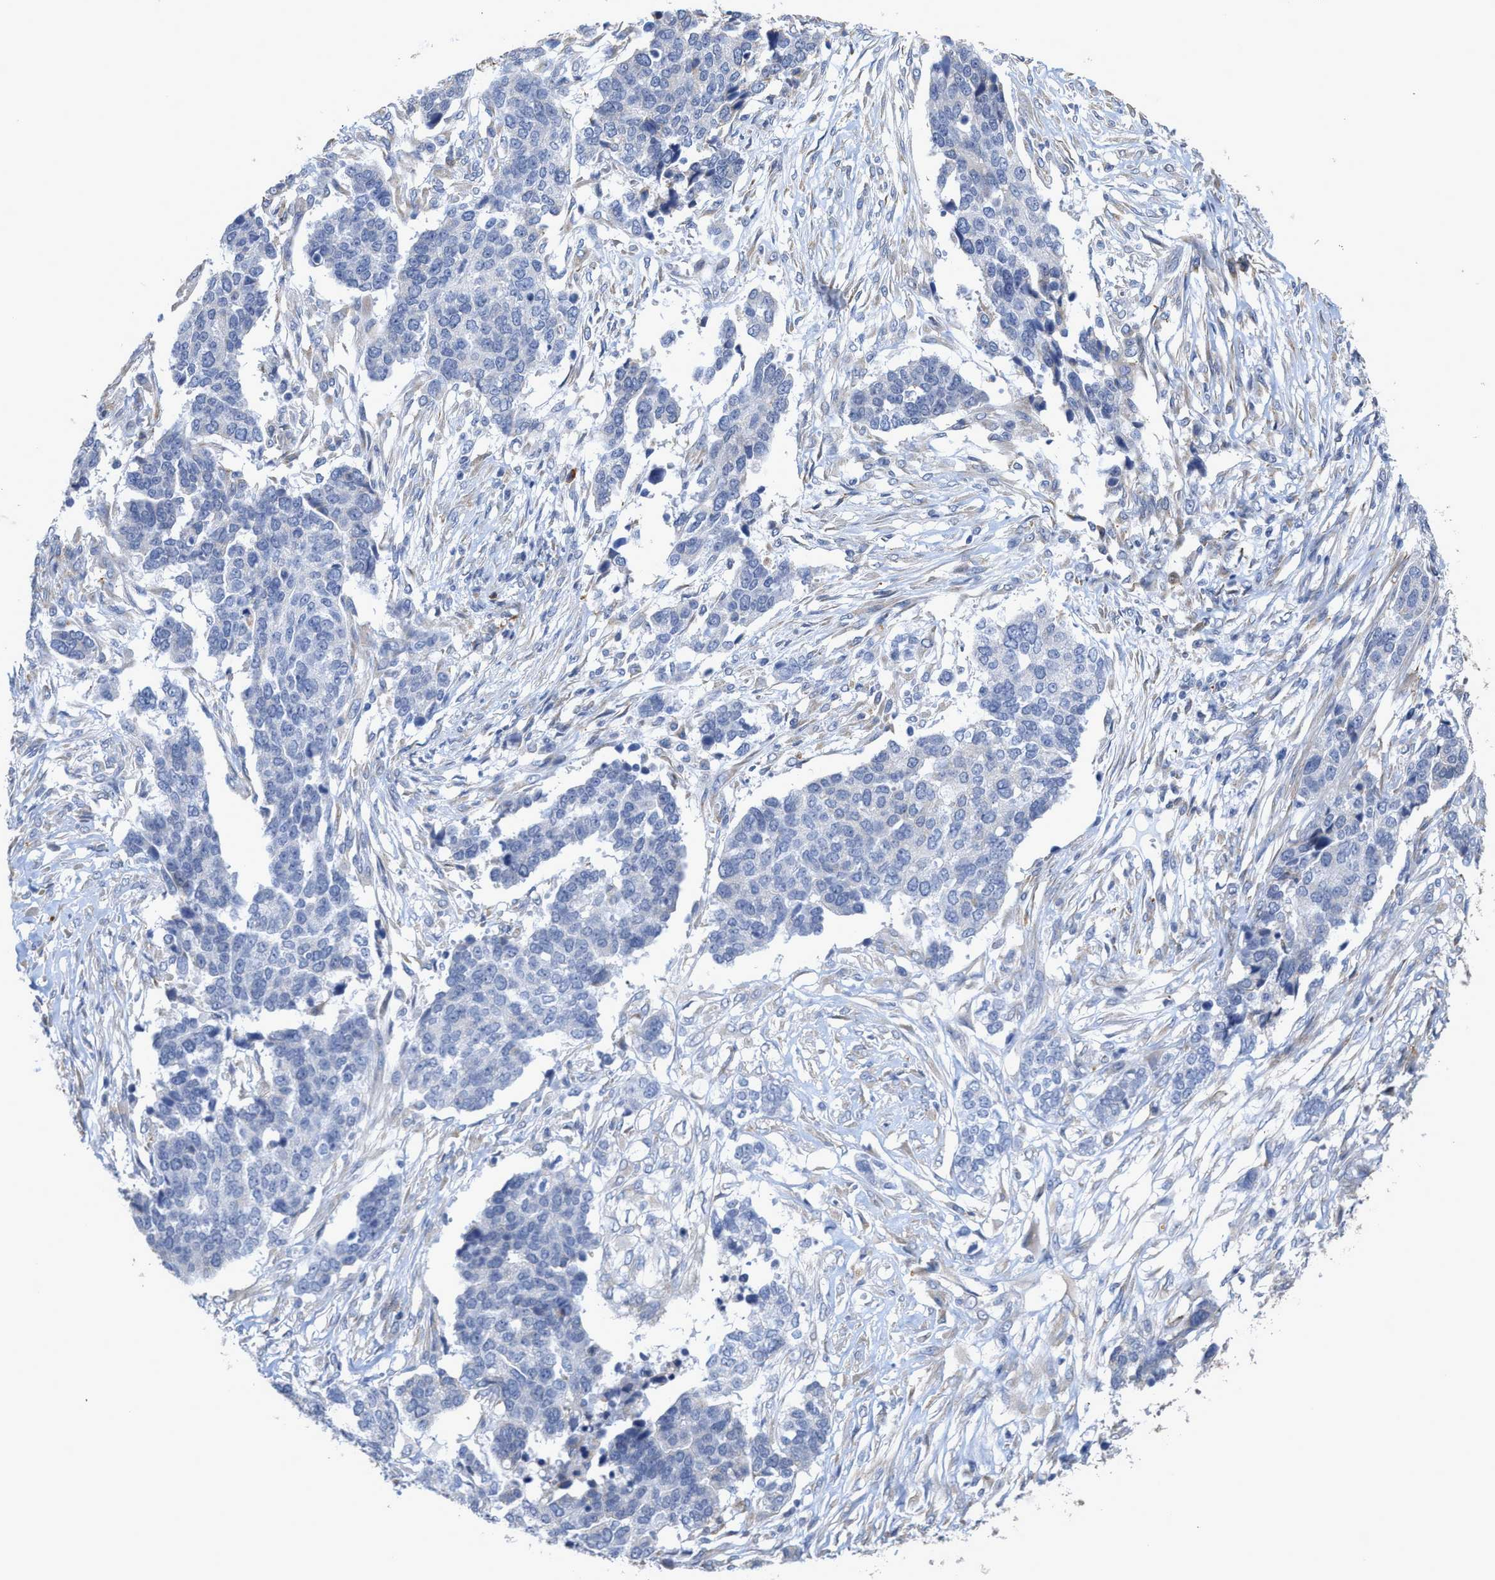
{"staining": {"intensity": "negative", "quantity": "none", "location": "none"}, "tissue": "ovarian cancer", "cell_type": "Tumor cells", "image_type": "cancer", "snomed": [{"axis": "morphology", "description": "Cystadenocarcinoma, serous, NOS"}, {"axis": "topography", "description": "Ovary"}], "caption": "An immunohistochemistry (IHC) micrograph of ovarian serous cystadenocarcinoma is shown. There is no staining in tumor cells of ovarian serous cystadenocarcinoma.", "gene": "RYR2", "patient": {"sex": "female", "age": 44}}